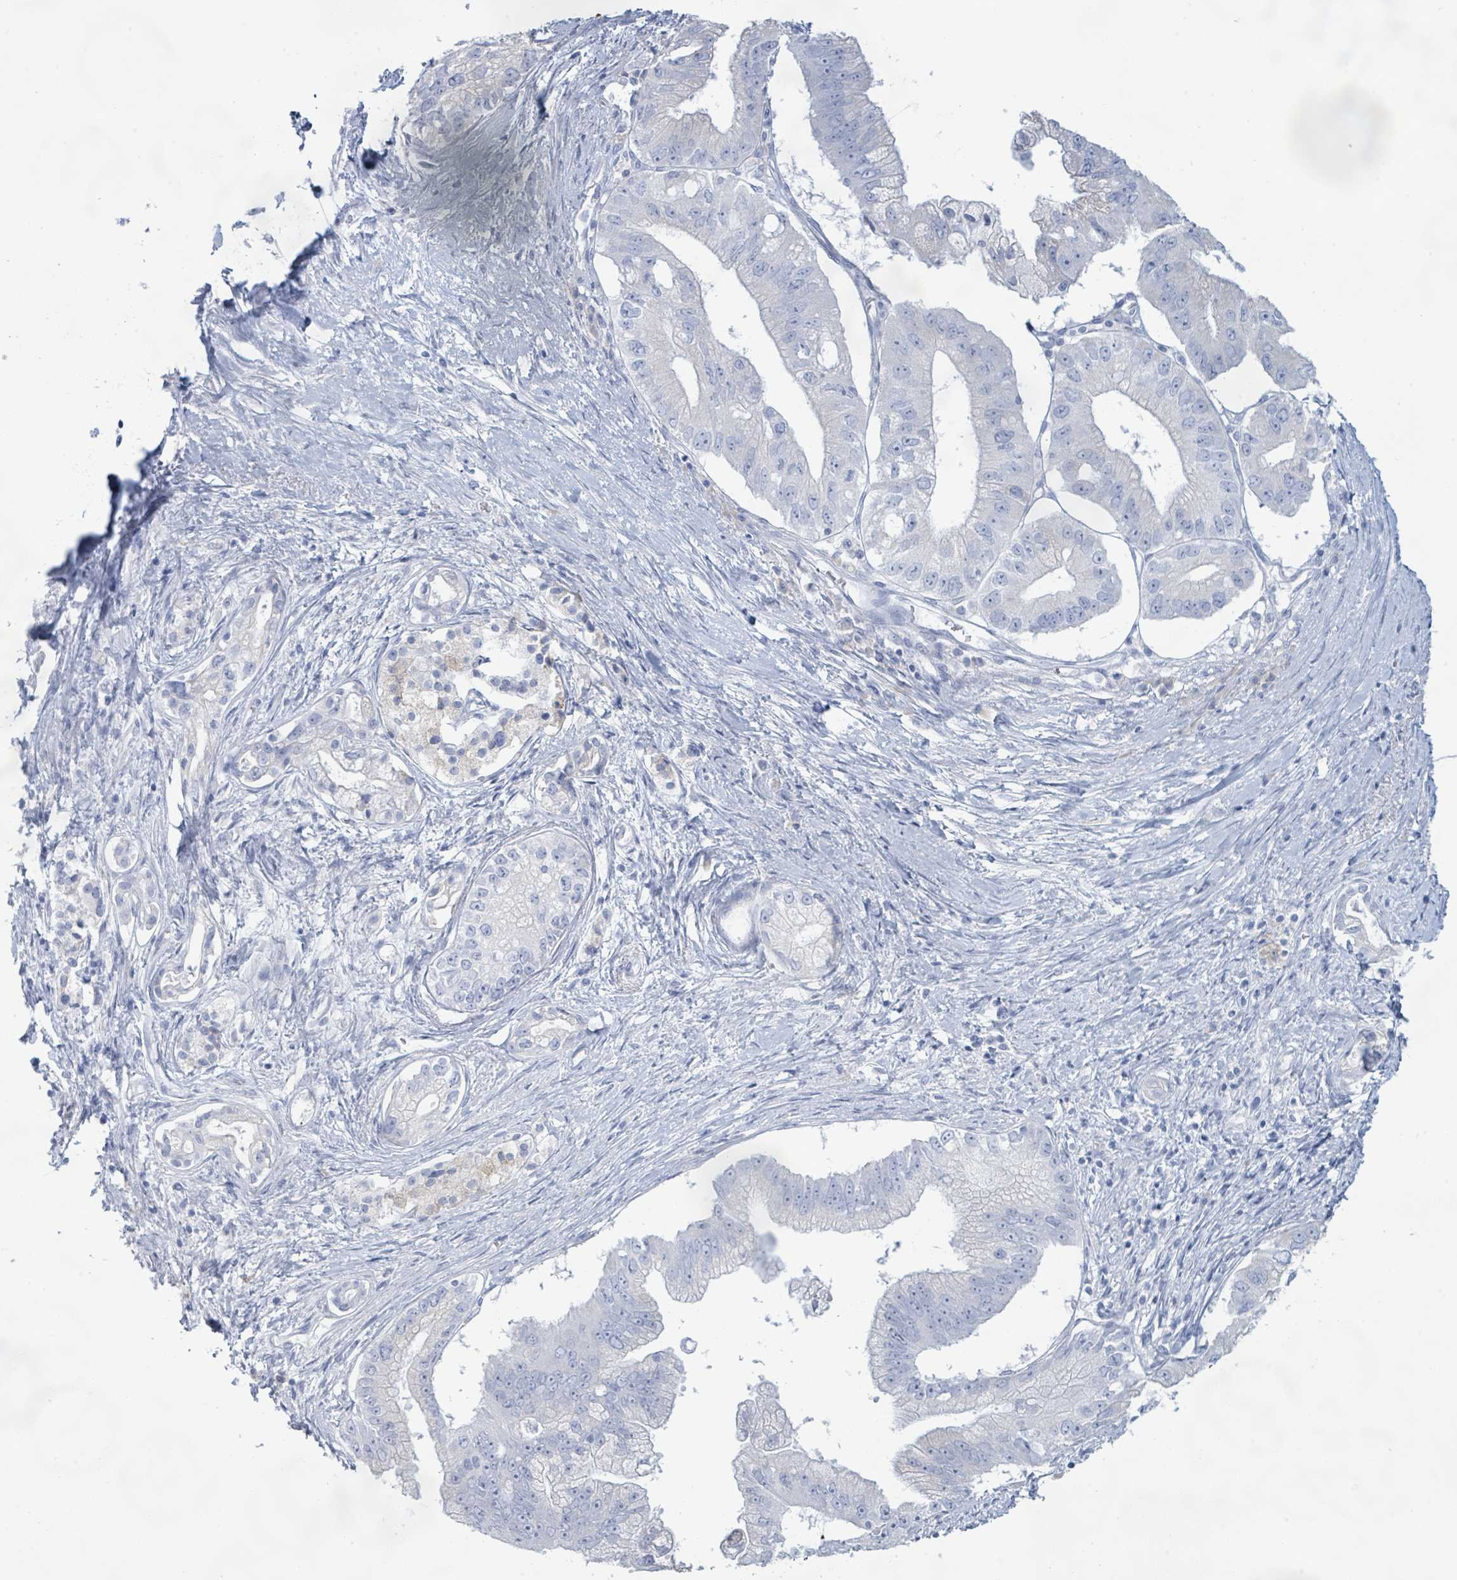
{"staining": {"intensity": "negative", "quantity": "none", "location": "none"}, "tissue": "pancreatic cancer", "cell_type": "Tumor cells", "image_type": "cancer", "snomed": [{"axis": "morphology", "description": "Adenocarcinoma, NOS"}, {"axis": "topography", "description": "Pancreas"}], "caption": "This is an immunohistochemistry image of human pancreatic adenocarcinoma. There is no staining in tumor cells.", "gene": "PGA3", "patient": {"sex": "male", "age": 70}}